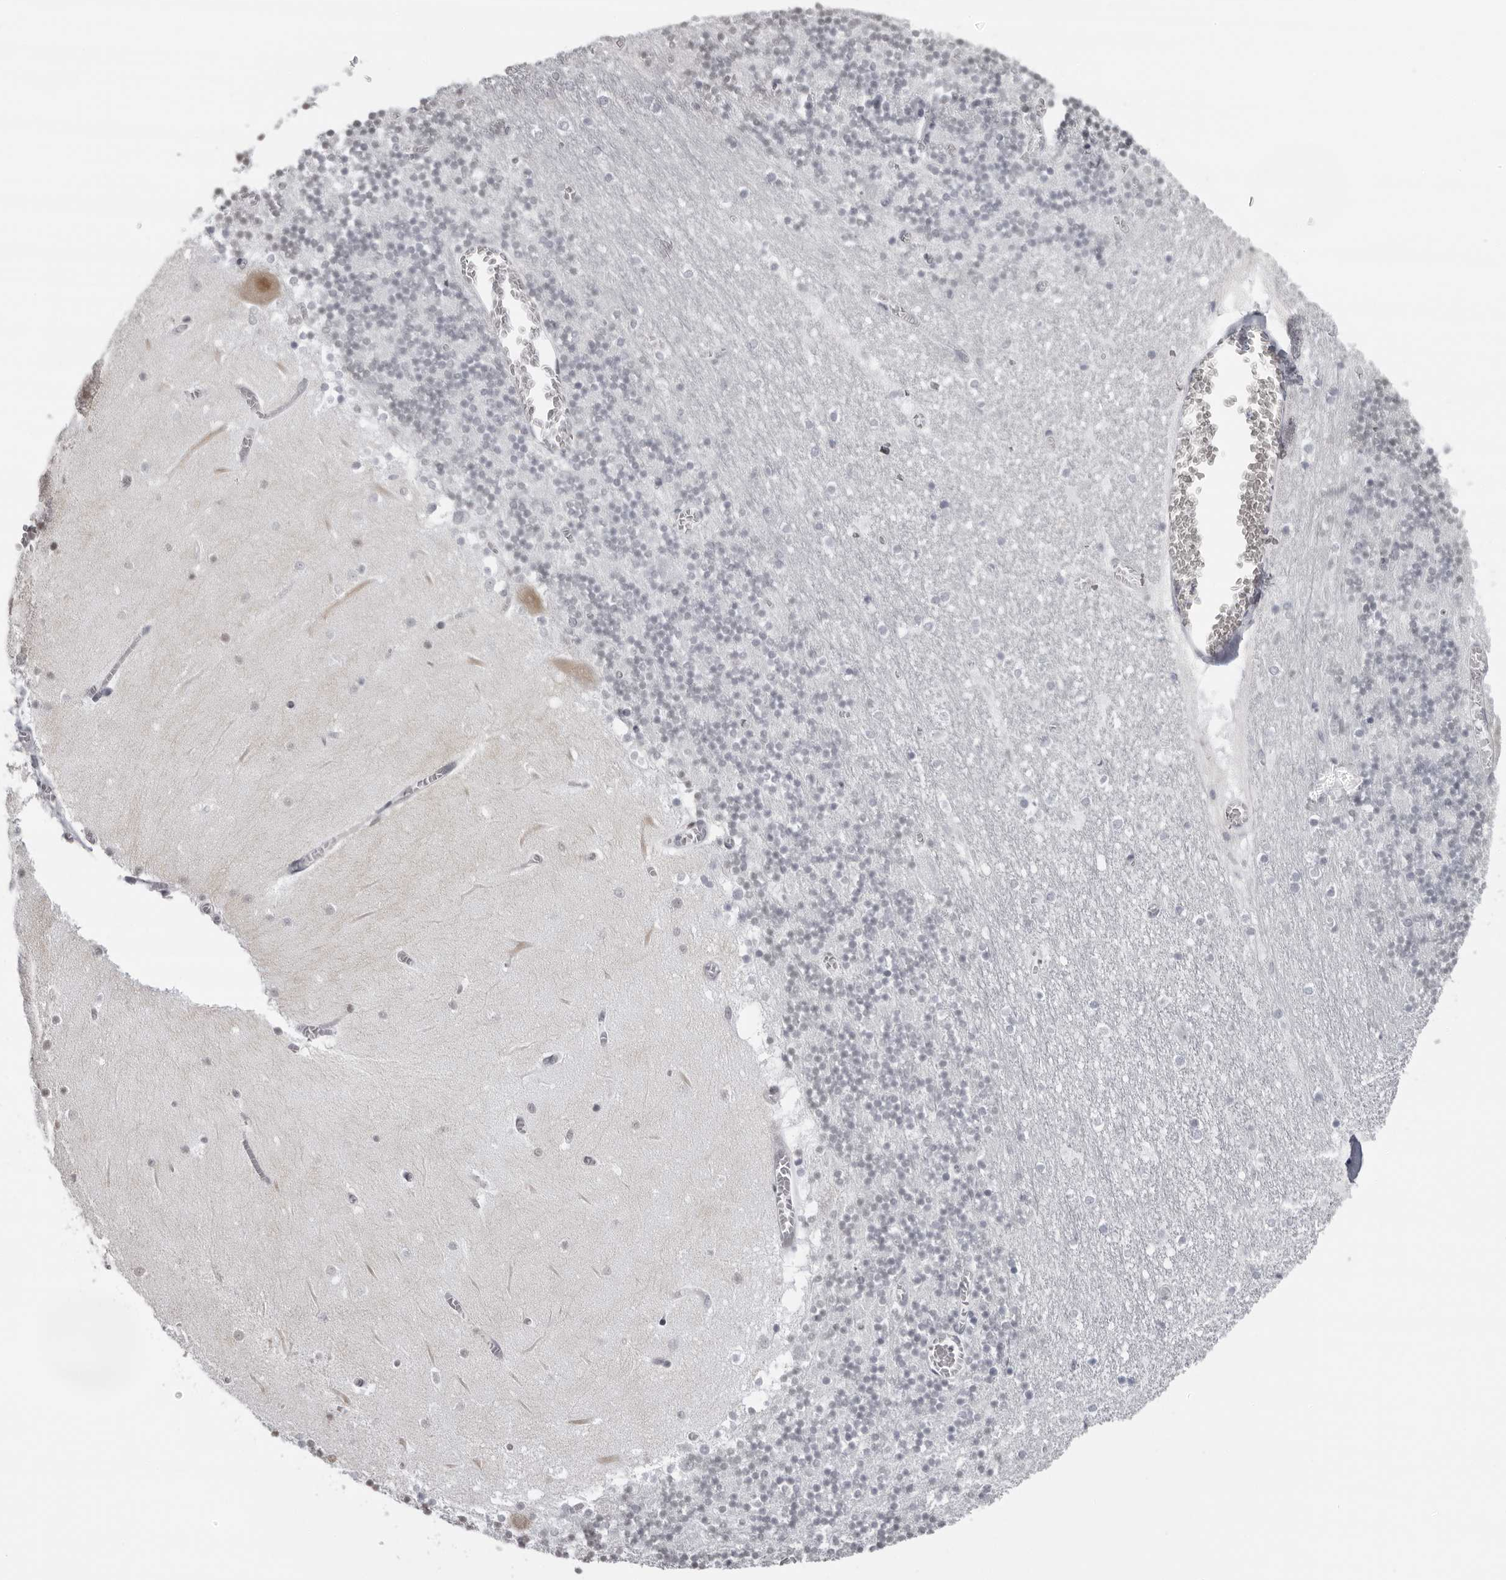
{"staining": {"intensity": "negative", "quantity": "none", "location": "none"}, "tissue": "cerebellum", "cell_type": "Cells in granular layer", "image_type": "normal", "snomed": [{"axis": "morphology", "description": "Normal tissue, NOS"}, {"axis": "topography", "description": "Cerebellum"}], "caption": "IHC of normal human cerebellum reveals no staining in cells in granular layer. The staining was performed using DAB (3,3'-diaminobenzidine) to visualize the protein expression in brown, while the nuclei were stained in blue with hematoxylin (Magnification: 20x).", "gene": "ESPN", "patient": {"sex": "female", "age": 28}}